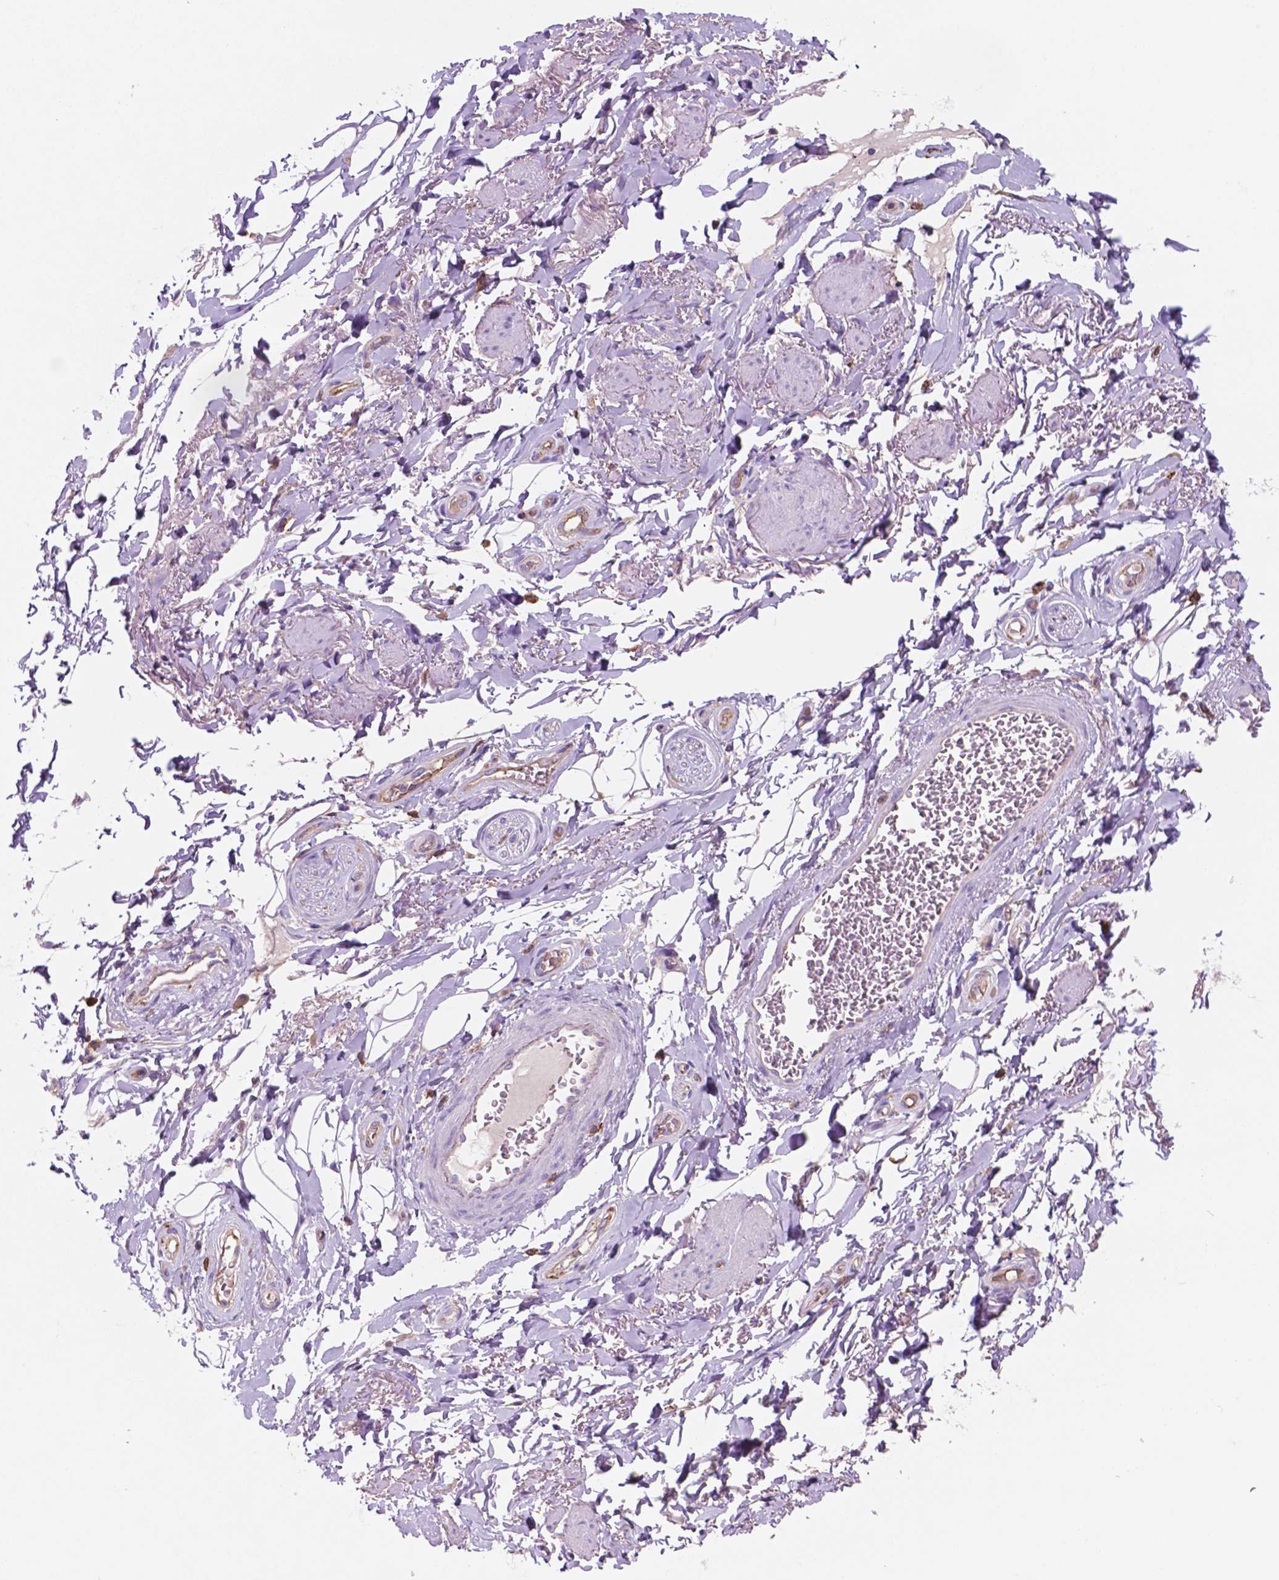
{"staining": {"intensity": "negative", "quantity": "none", "location": "none"}, "tissue": "adipose tissue", "cell_type": "Adipocytes", "image_type": "normal", "snomed": [{"axis": "morphology", "description": "Normal tissue, NOS"}, {"axis": "topography", "description": "Anal"}, {"axis": "topography", "description": "Peripheral nerve tissue"}], "caption": "DAB immunohistochemical staining of normal human adipose tissue demonstrates no significant expression in adipocytes. (Brightfield microscopy of DAB immunohistochemistry (IHC) at high magnification).", "gene": "MKRN2OS", "patient": {"sex": "male", "age": 53}}